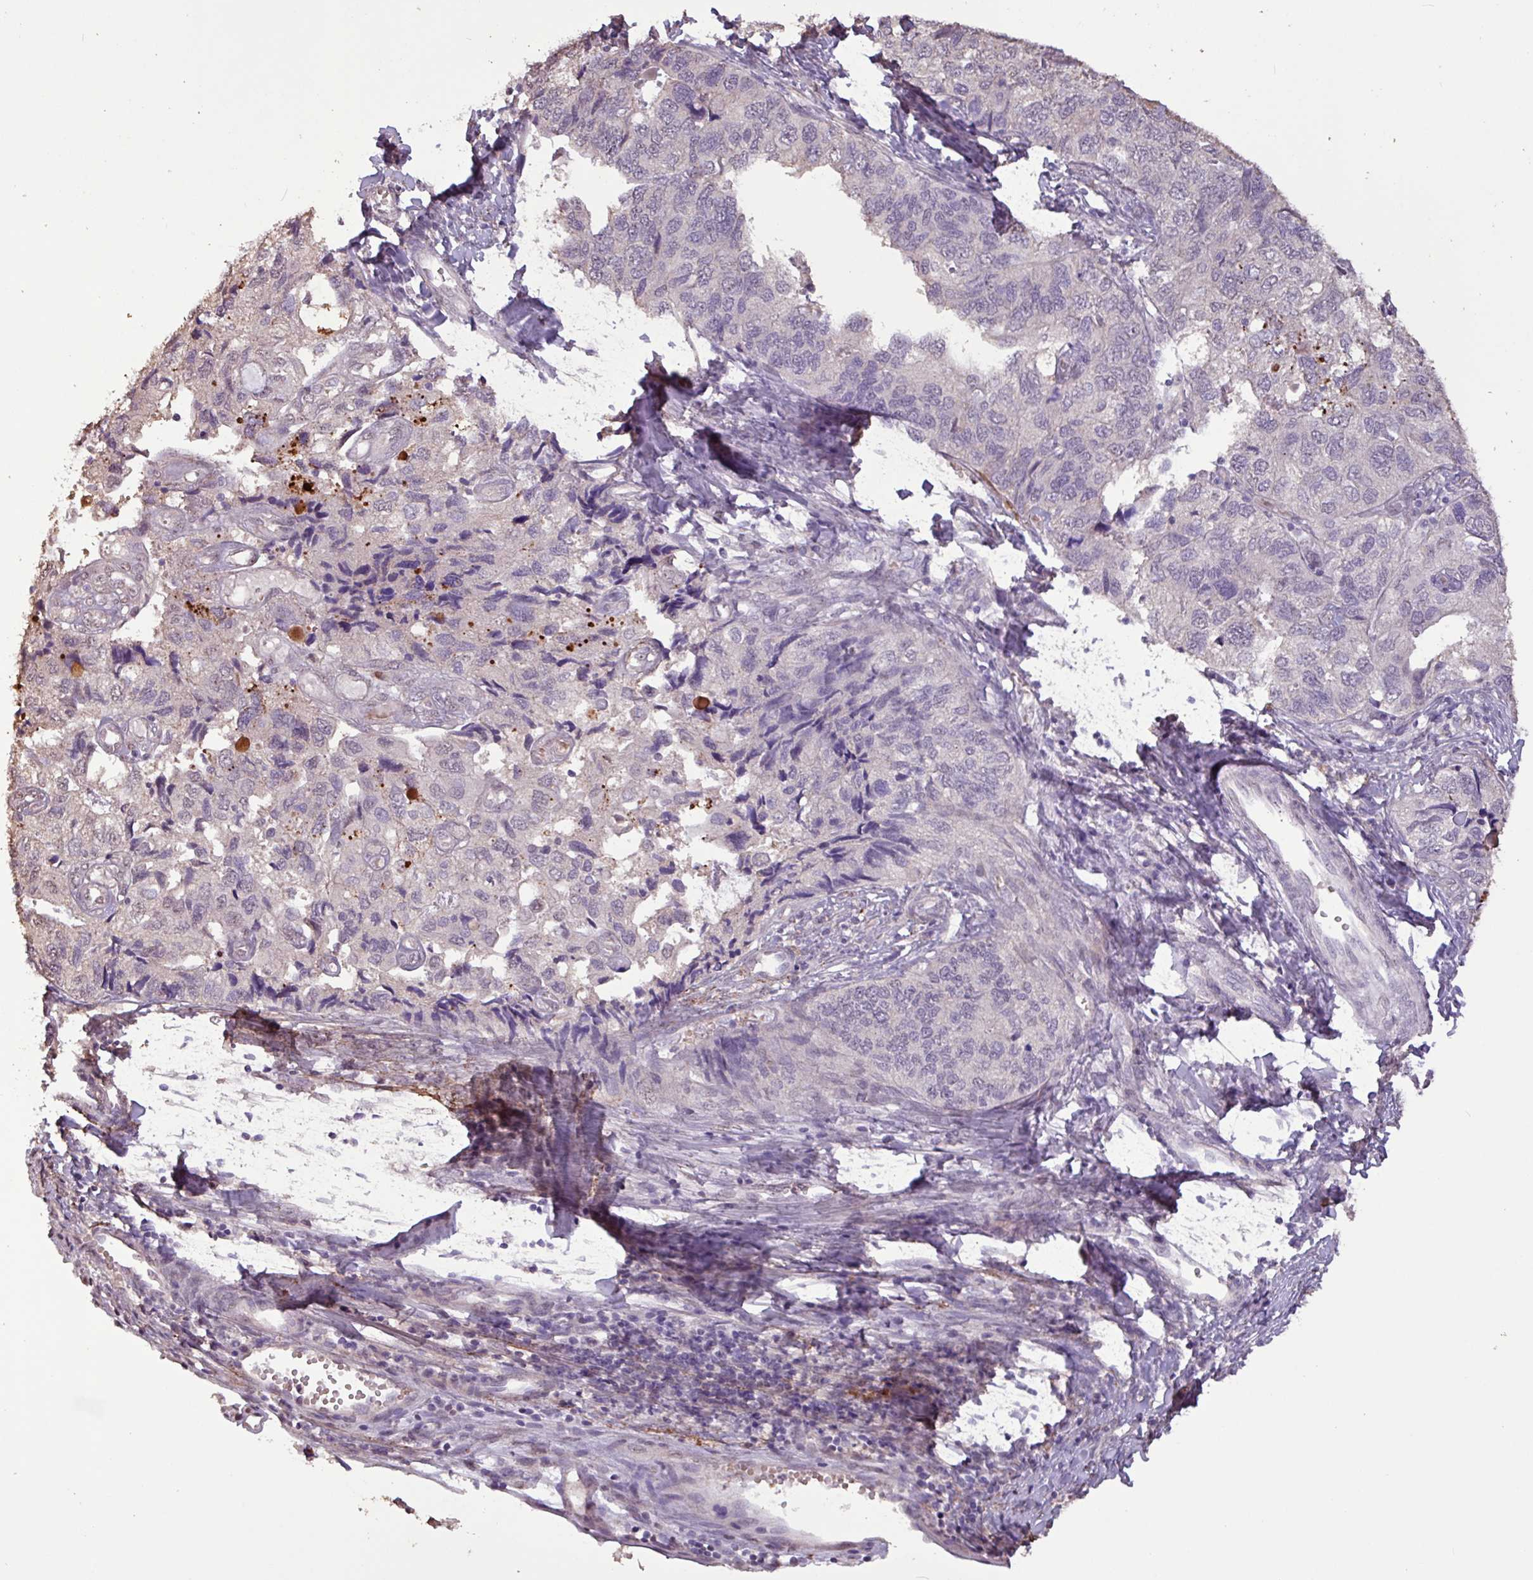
{"staining": {"intensity": "negative", "quantity": "none", "location": "none"}, "tissue": "endometrial cancer", "cell_type": "Tumor cells", "image_type": "cancer", "snomed": [{"axis": "morphology", "description": "Carcinoma, NOS"}, {"axis": "topography", "description": "Uterus"}], "caption": "DAB immunohistochemical staining of endometrial cancer demonstrates no significant positivity in tumor cells.", "gene": "L3MBTL3", "patient": {"sex": "female", "age": 76}}